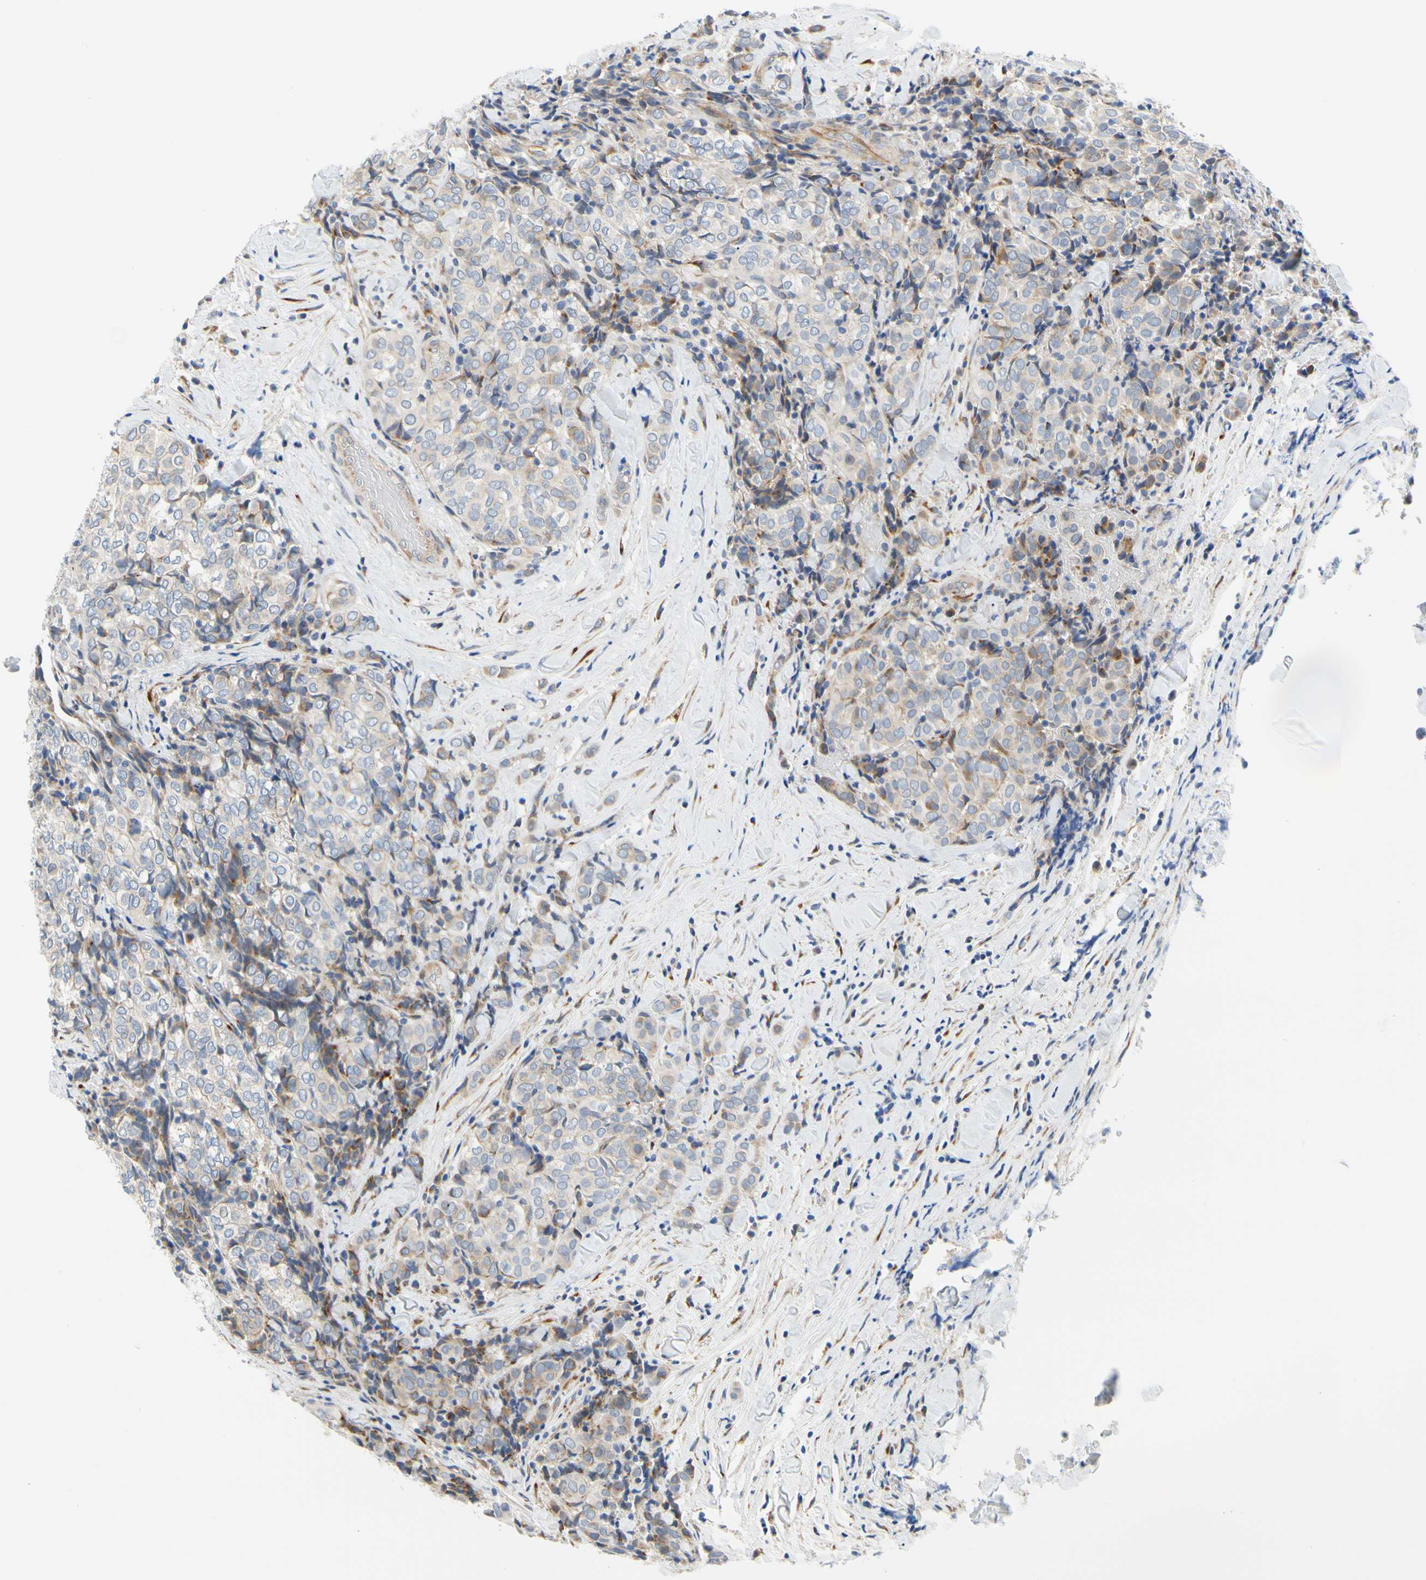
{"staining": {"intensity": "weak", "quantity": "<25%", "location": "cytoplasmic/membranous"}, "tissue": "thyroid cancer", "cell_type": "Tumor cells", "image_type": "cancer", "snomed": [{"axis": "morphology", "description": "Normal tissue, NOS"}, {"axis": "morphology", "description": "Papillary adenocarcinoma, NOS"}, {"axis": "topography", "description": "Thyroid gland"}], "caption": "Immunohistochemistry of thyroid cancer (papillary adenocarcinoma) reveals no staining in tumor cells.", "gene": "ZNF236", "patient": {"sex": "female", "age": 30}}